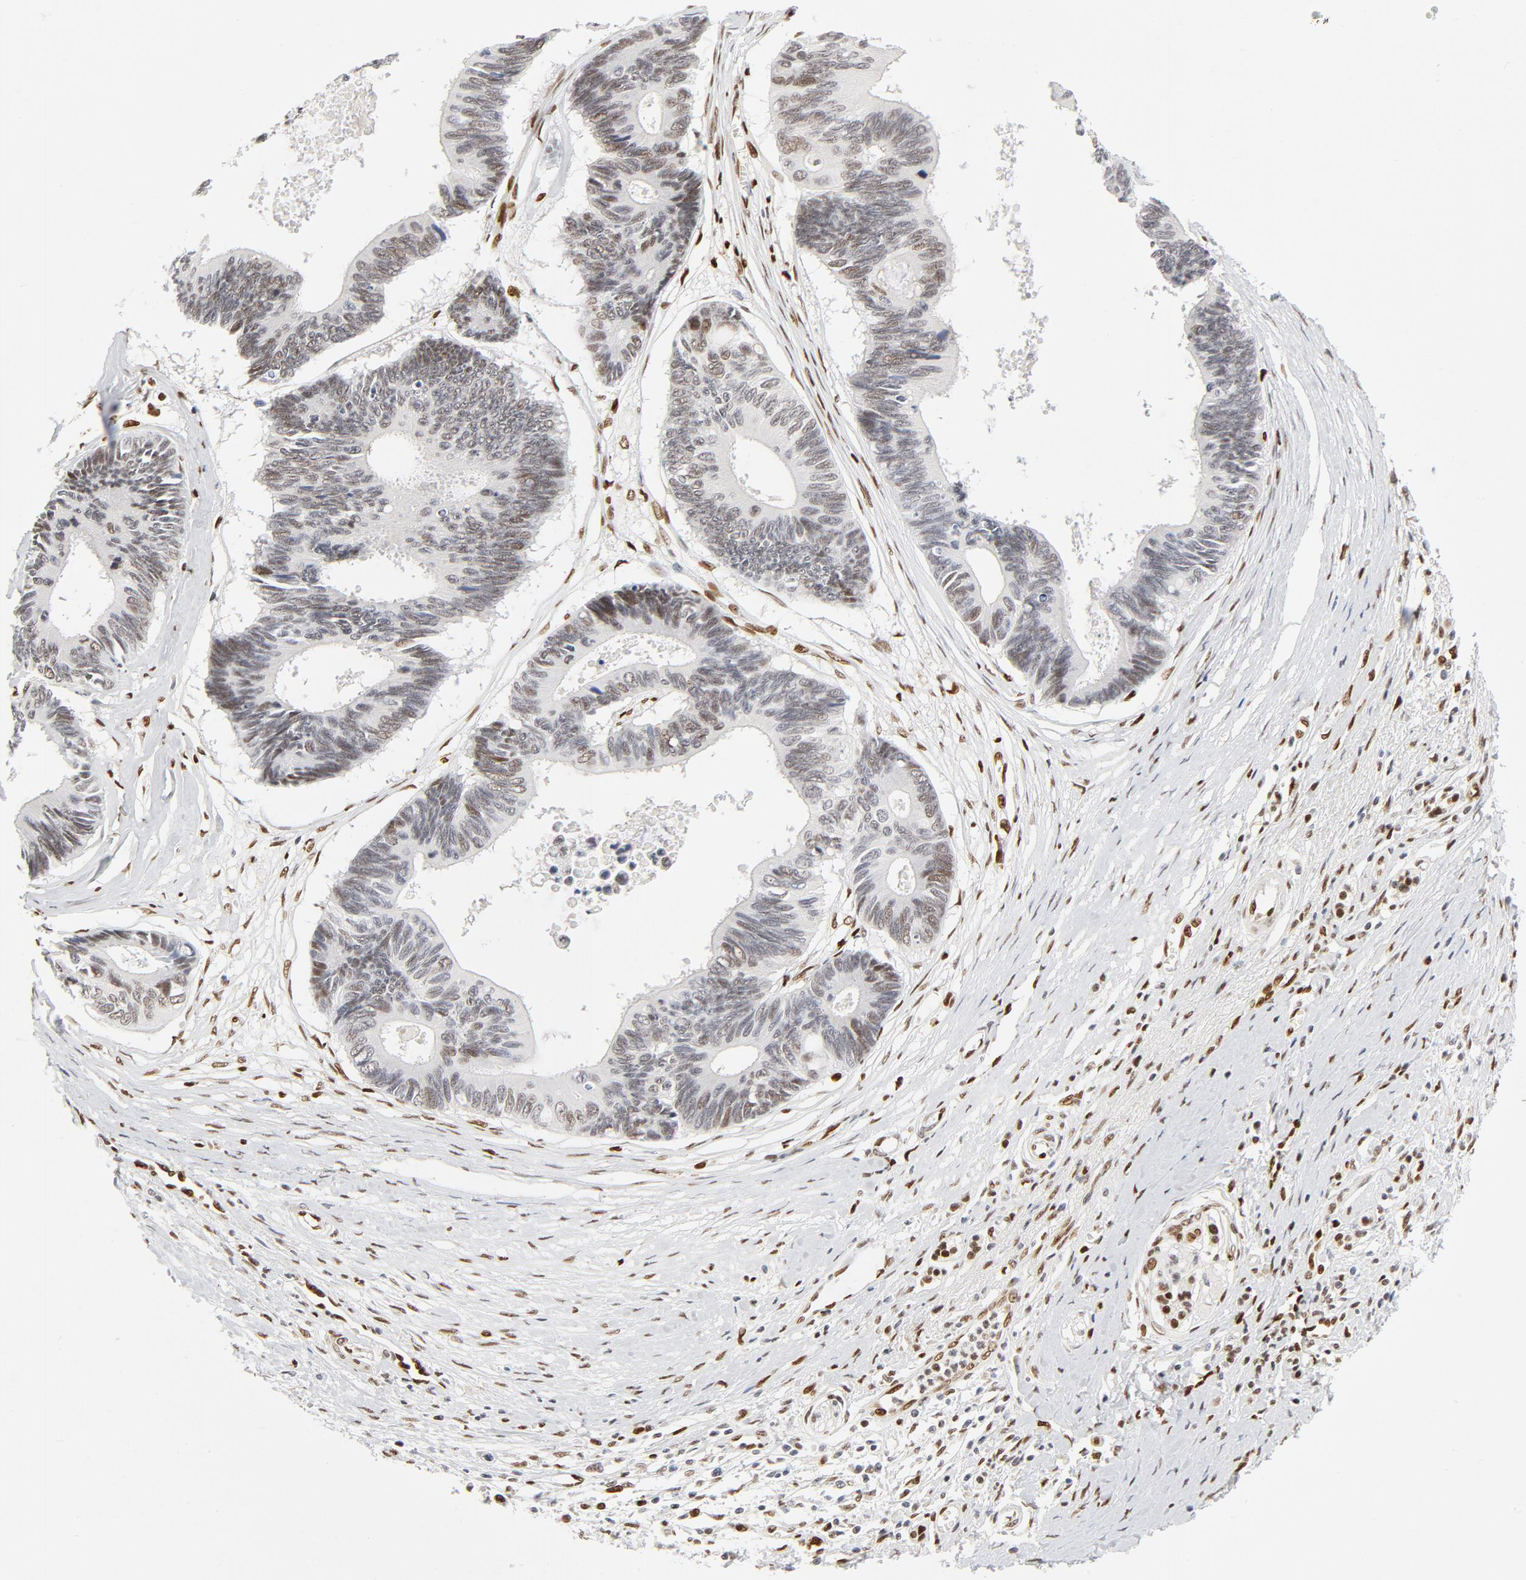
{"staining": {"intensity": "weak", "quantity": "<25%", "location": "nuclear"}, "tissue": "pancreatic cancer", "cell_type": "Tumor cells", "image_type": "cancer", "snomed": [{"axis": "morphology", "description": "Adenocarcinoma, NOS"}, {"axis": "topography", "description": "Pancreas"}], "caption": "Adenocarcinoma (pancreatic) stained for a protein using immunohistochemistry reveals no staining tumor cells.", "gene": "MEF2A", "patient": {"sex": "female", "age": 70}}